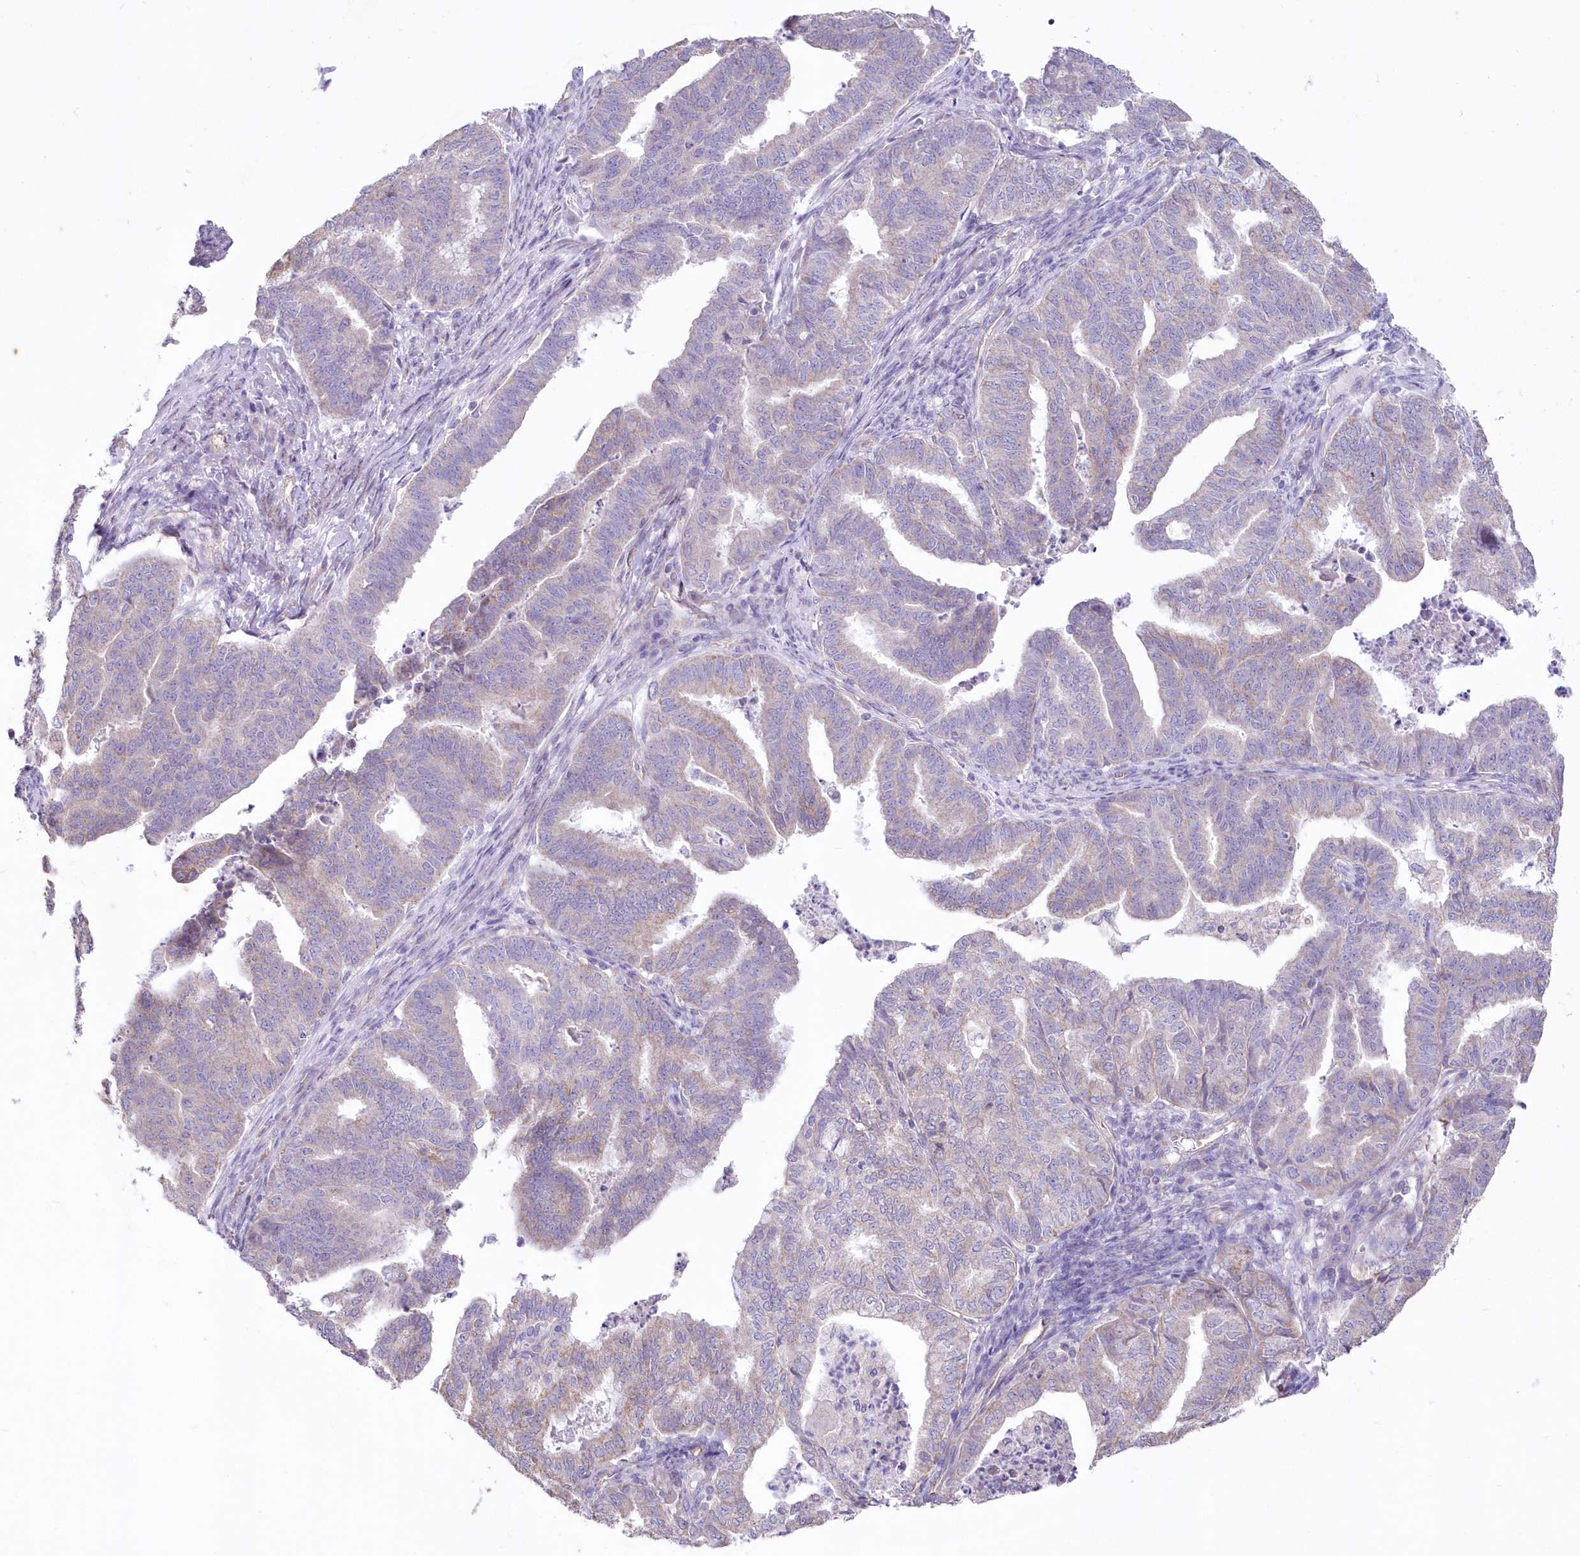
{"staining": {"intensity": "negative", "quantity": "none", "location": "none"}, "tissue": "endometrial cancer", "cell_type": "Tumor cells", "image_type": "cancer", "snomed": [{"axis": "morphology", "description": "Adenocarcinoma, NOS"}, {"axis": "topography", "description": "Endometrium"}], "caption": "Histopathology image shows no protein positivity in tumor cells of endometrial adenocarcinoma tissue. The staining is performed using DAB brown chromogen with nuclei counter-stained in using hematoxylin.", "gene": "ITSN2", "patient": {"sex": "female", "age": 79}}